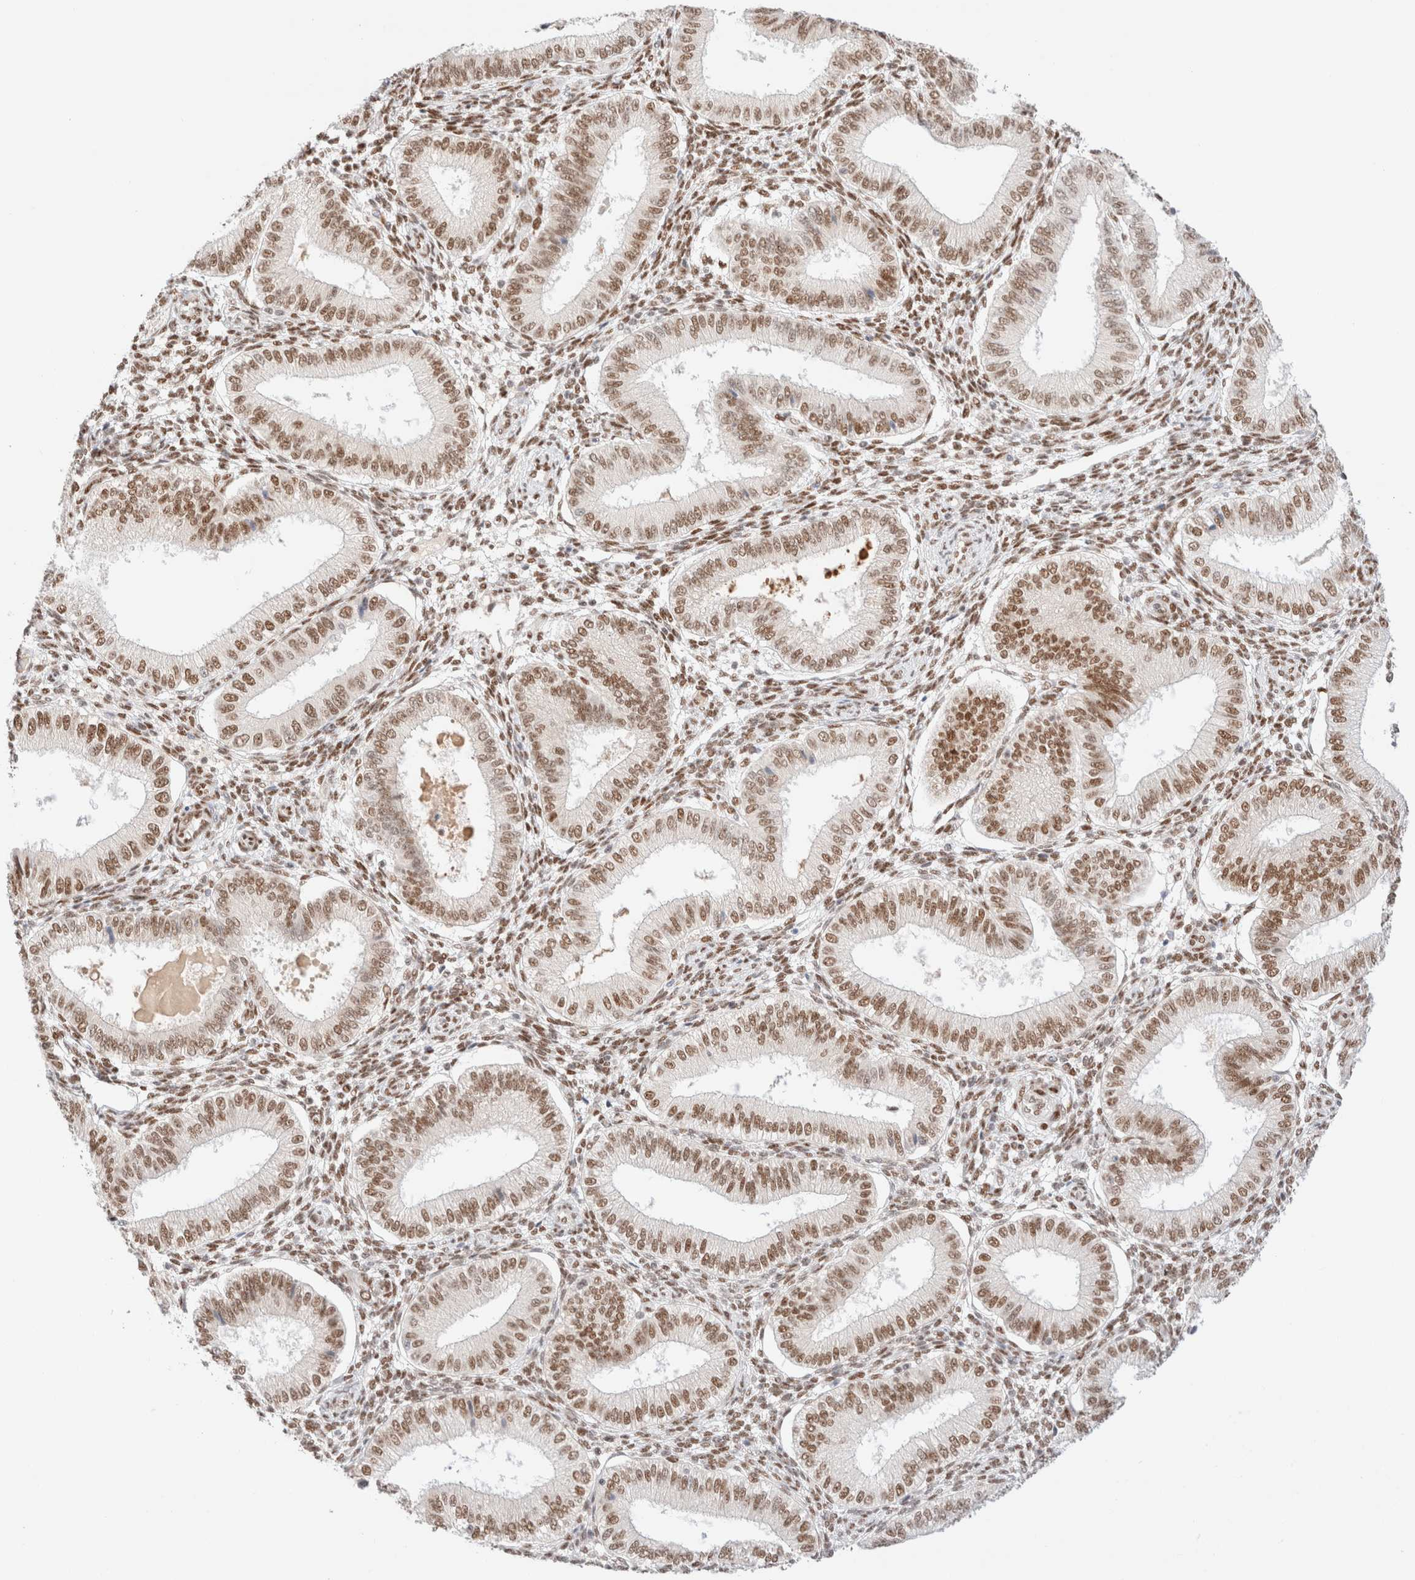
{"staining": {"intensity": "moderate", "quantity": ">75%", "location": "nuclear"}, "tissue": "endometrium", "cell_type": "Cells in endometrial stroma", "image_type": "normal", "snomed": [{"axis": "morphology", "description": "Normal tissue, NOS"}, {"axis": "topography", "description": "Endometrium"}], "caption": "An immunohistochemistry (IHC) photomicrograph of normal tissue is shown. Protein staining in brown highlights moderate nuclear positivity in endometrium within cells in endometrial stroma.", "gene": "CIC", "patient": {"sex": "female", "age": 39}}